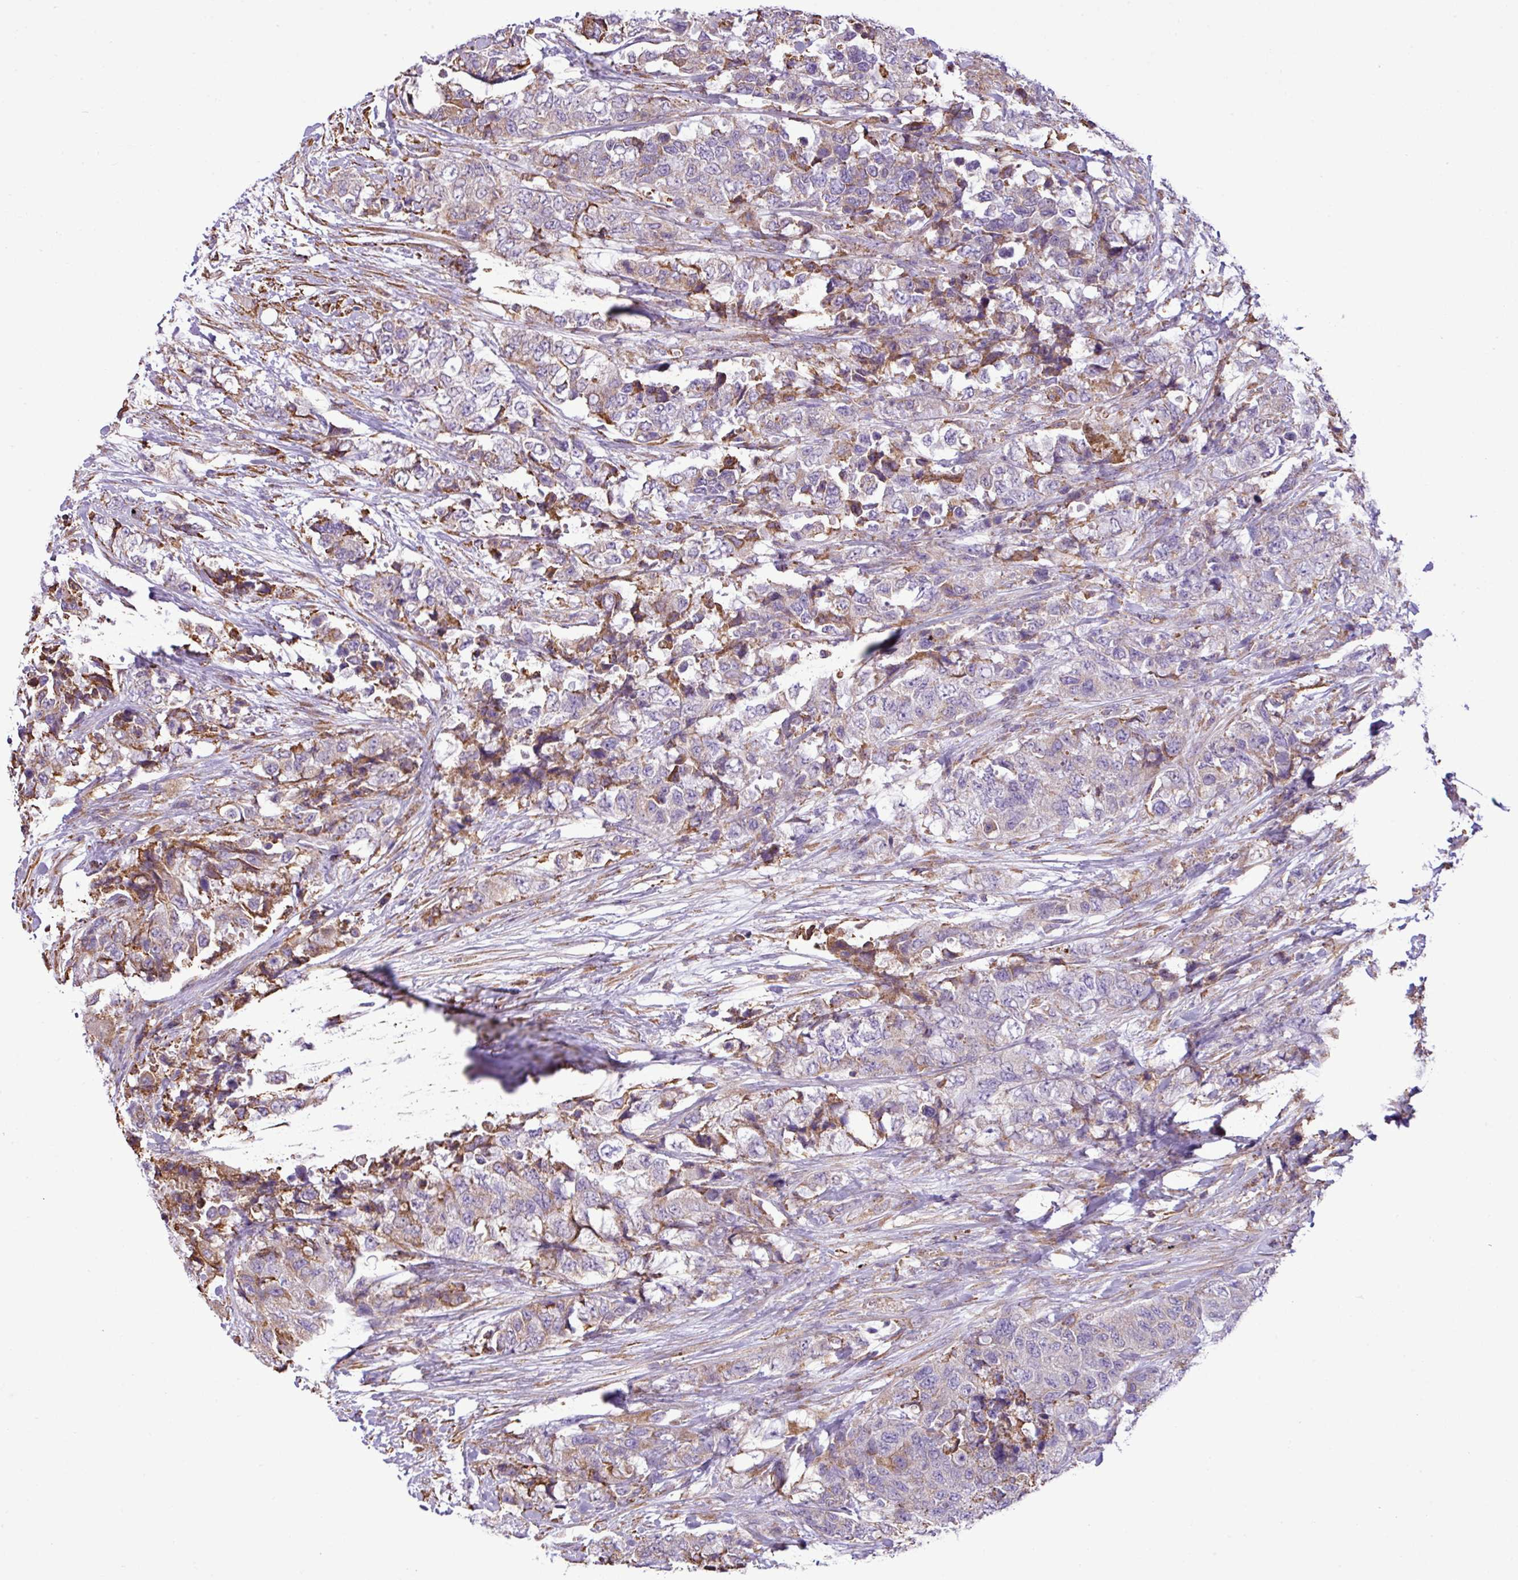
{"staining": {"intensity": "weak", "quantity": "<25%", "location": "cytoplasmic/membranous"}, "tissue": "urothelial cancer", "cell_type": "Tumor cells", "image_type": "cancer", "snomed": [{"axis": "morphology", "description": "Urothelial carcinoma, High grade"}, {"axis": "topography", "description": "Urinary bladder"}], "caption": "Immunohistochemistry (IHC) photomicrograph of neoplastic tissue: urothelial carcinoma (high-grade) stained with DAB reveals no significant protein positivity in tumor cells.", "gene": "ZSCAN5A", "patient": {"sex": "female", "age": 78}}